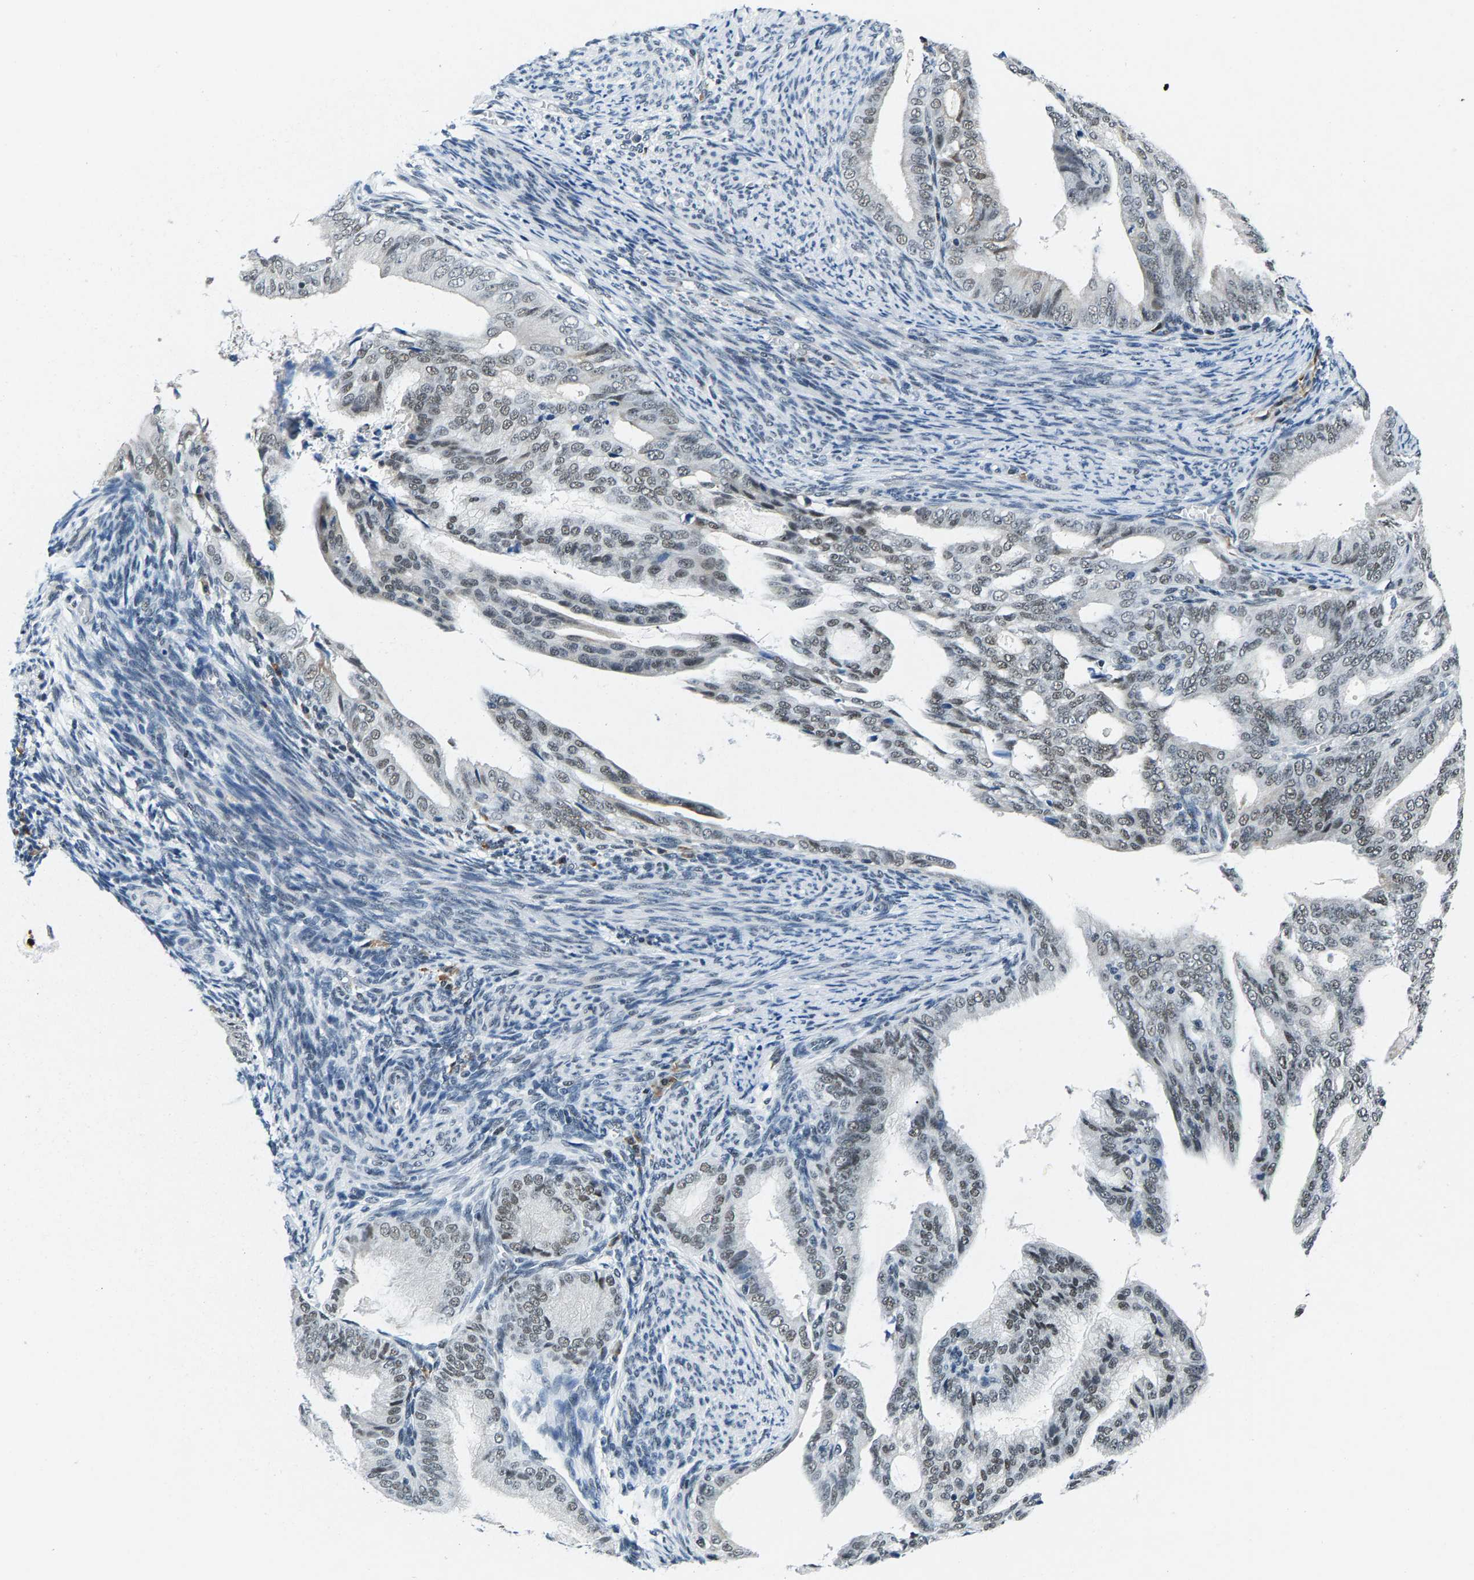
{"staining": {"intensity": "weak", "quantity": "25%-75%", "location": "nuclear"}, "tissue": "endometrial cancer", "cell_type": "Tumor cells", "image_type": "cancer", "snomed": [{"axis": "morphology", "description": "Adenocarcinoma, NOS"}, {"axis": "topography", "description": "Endometrium"}], "caption": "Immunohistochemical staining of human adenocarcinoma (endometrial) exhibits low levels of weak nuclear positivity in about 25%-75% of tumor cells.", "gene": "ATF2", "patient": {"sex": "female", "age": 58}}